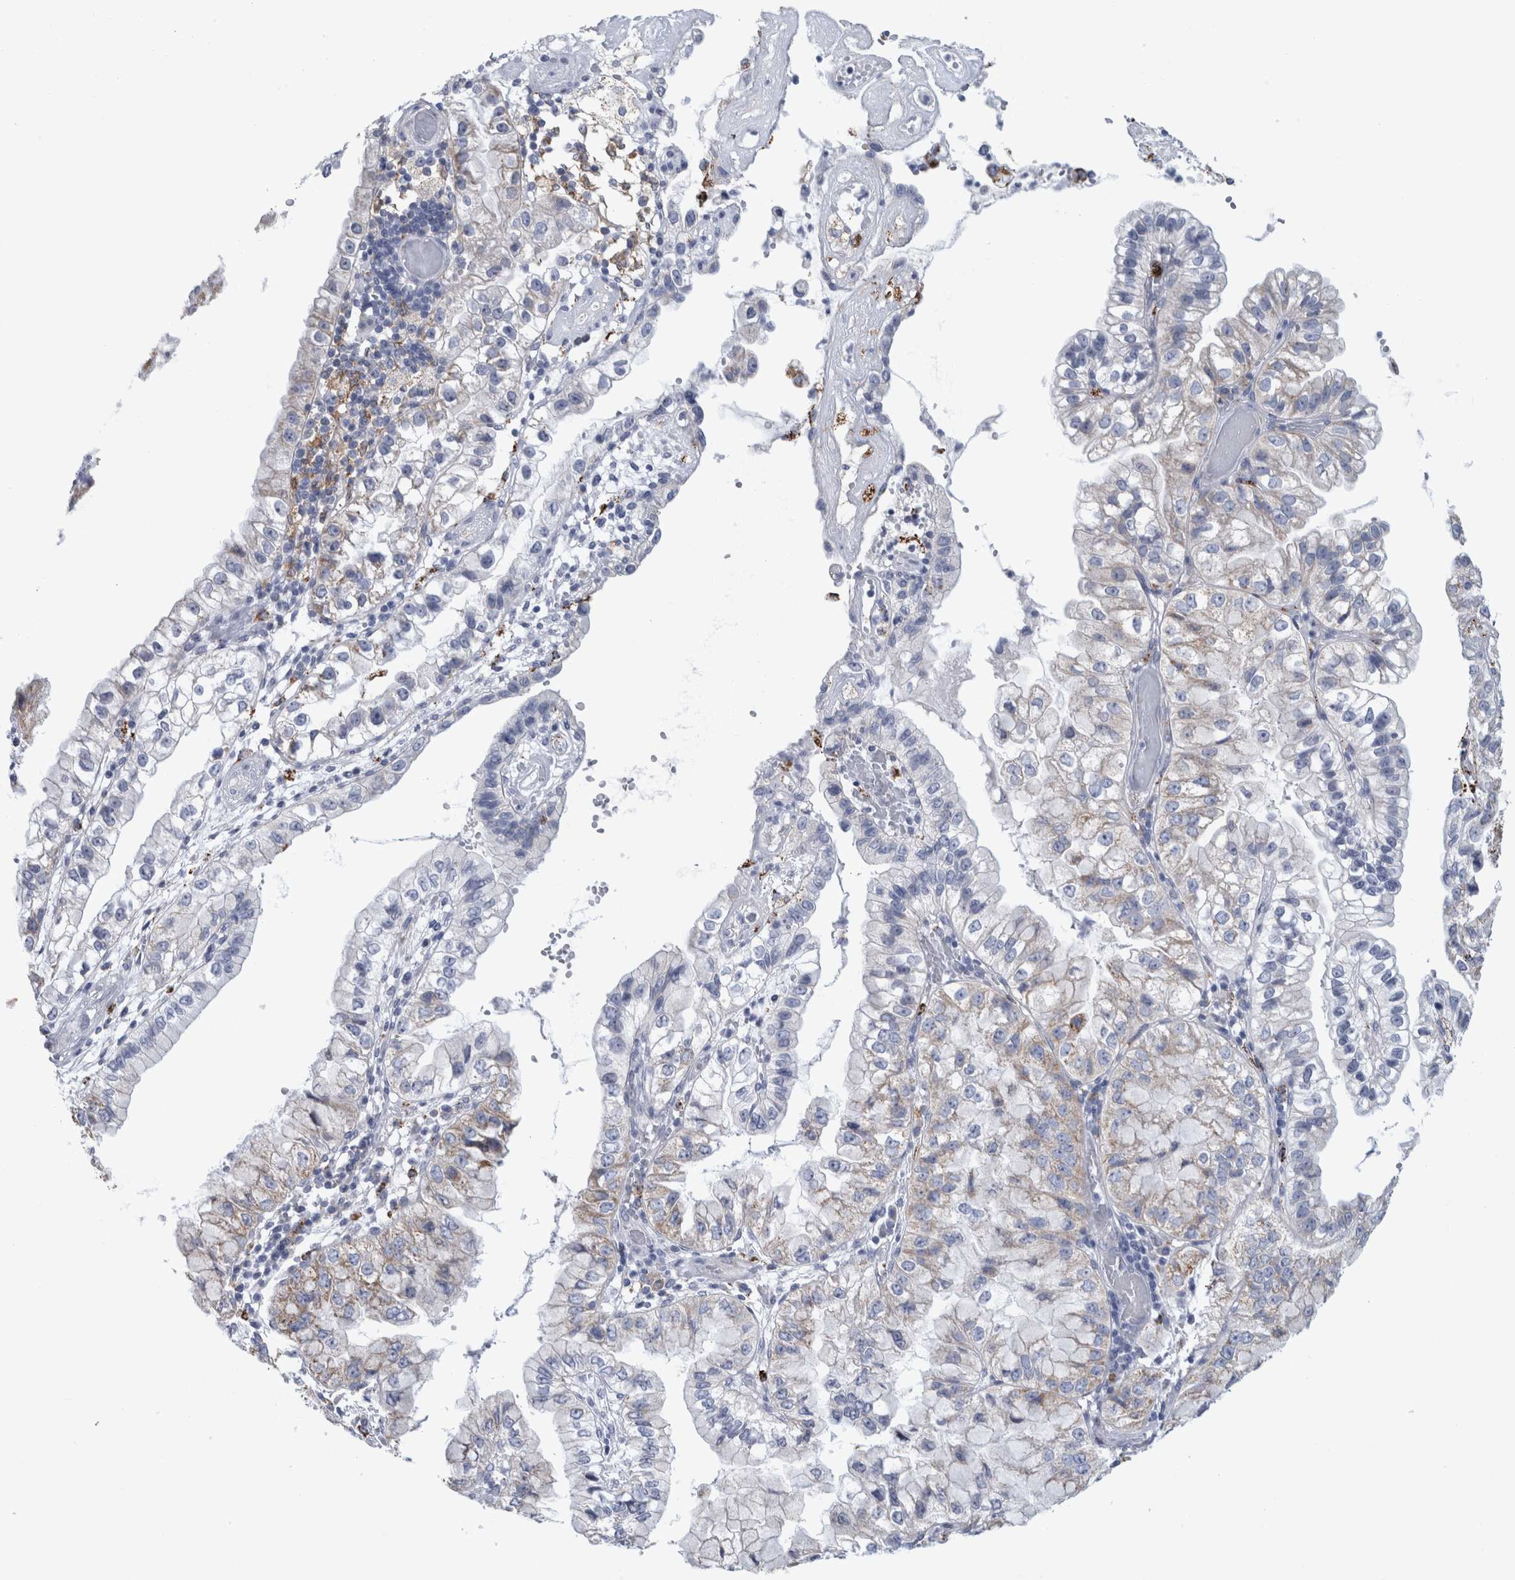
{"staining": {"intensity": "weak", "quantity": "<25%", "location": "cytoplasmic/membranous"}, "tissue": "liver cancer", "cell_type": "Tumor cells", "image_type": "cancer", "snomed": [{"axis": "morphology", "description": "Cholangiocarcinoma"}, {"axis": "topography", "description": "Liver"}], "caption": "DAB immunohistochemical staining of cholangiocarcinoma (liver) reveals no significant staining in tumor cells. Nuclei are stained in blue.", "gene": "GATM", "patient": {"sex": "female", "age": 79}}